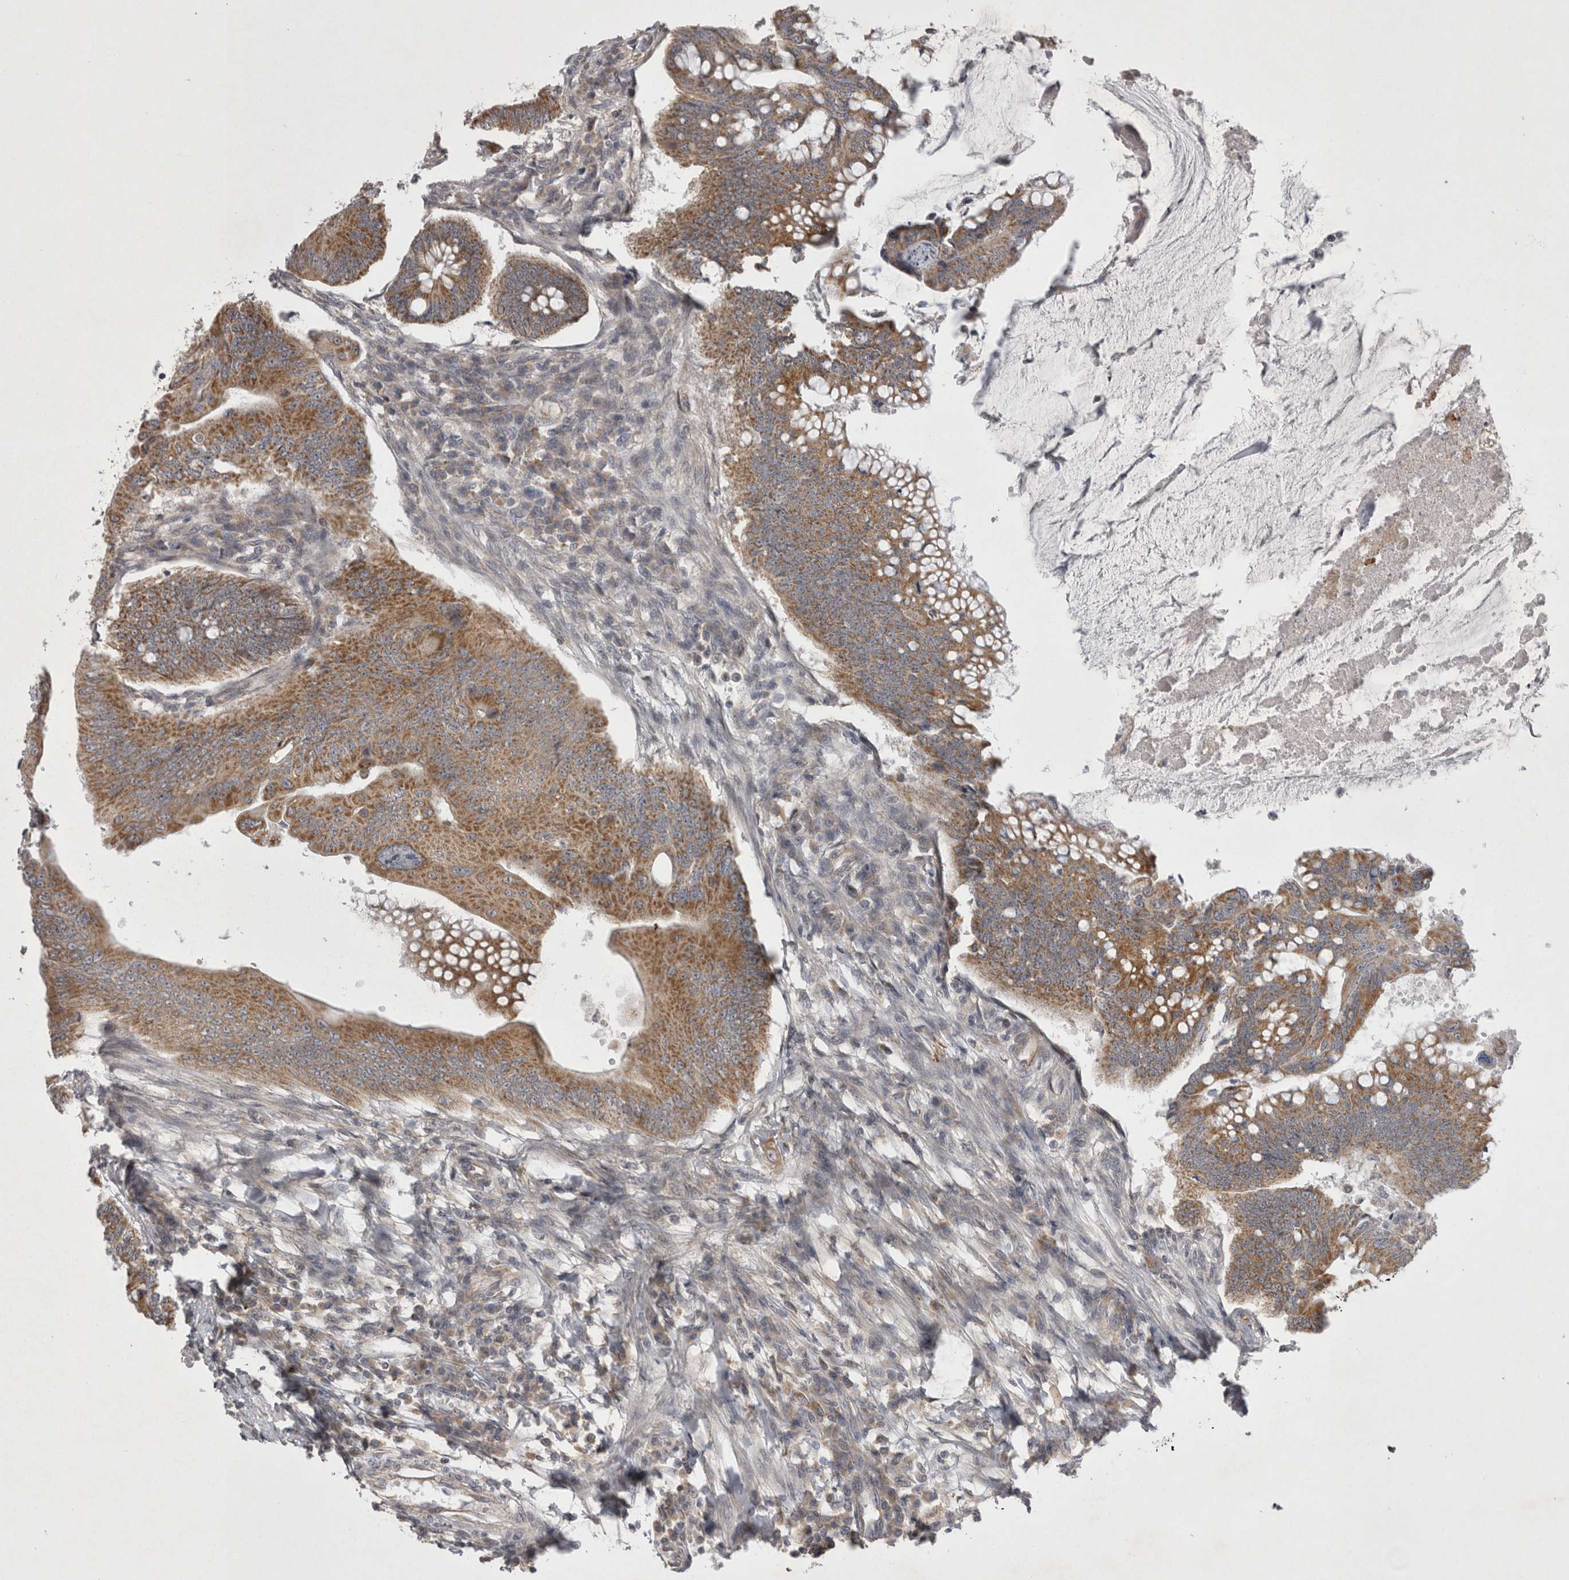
{"staining": {"intensity": "moderate", "quantity": ">75%", "location": "cytoplasmic/membranous"}, "tissue": "colorectal cancer", "cell_type": "Tumor cells", "image_type": "cancer", "snomed": [{"axis": "morphology", "description": "Adenoma, NOS"}, {"axis": "morphology", "description": "Adenocarcinoma, NOS"}, {"axis": "topography", "description": "Colon"}], "caption": "IHC micrograph of neoplastic tissue: human colorectal cancer (adenocarcinoma) stained using immunohistochemistry (IHC) demonstrates medium levels of moderate protein expression localized specifically in the cytoplasmic/membranous of tumor cells, appearing as a cytoplasmic/membranous brown color.", "gene": "TSPOAP1", "patient": {"sex": "male", "age": 79}}